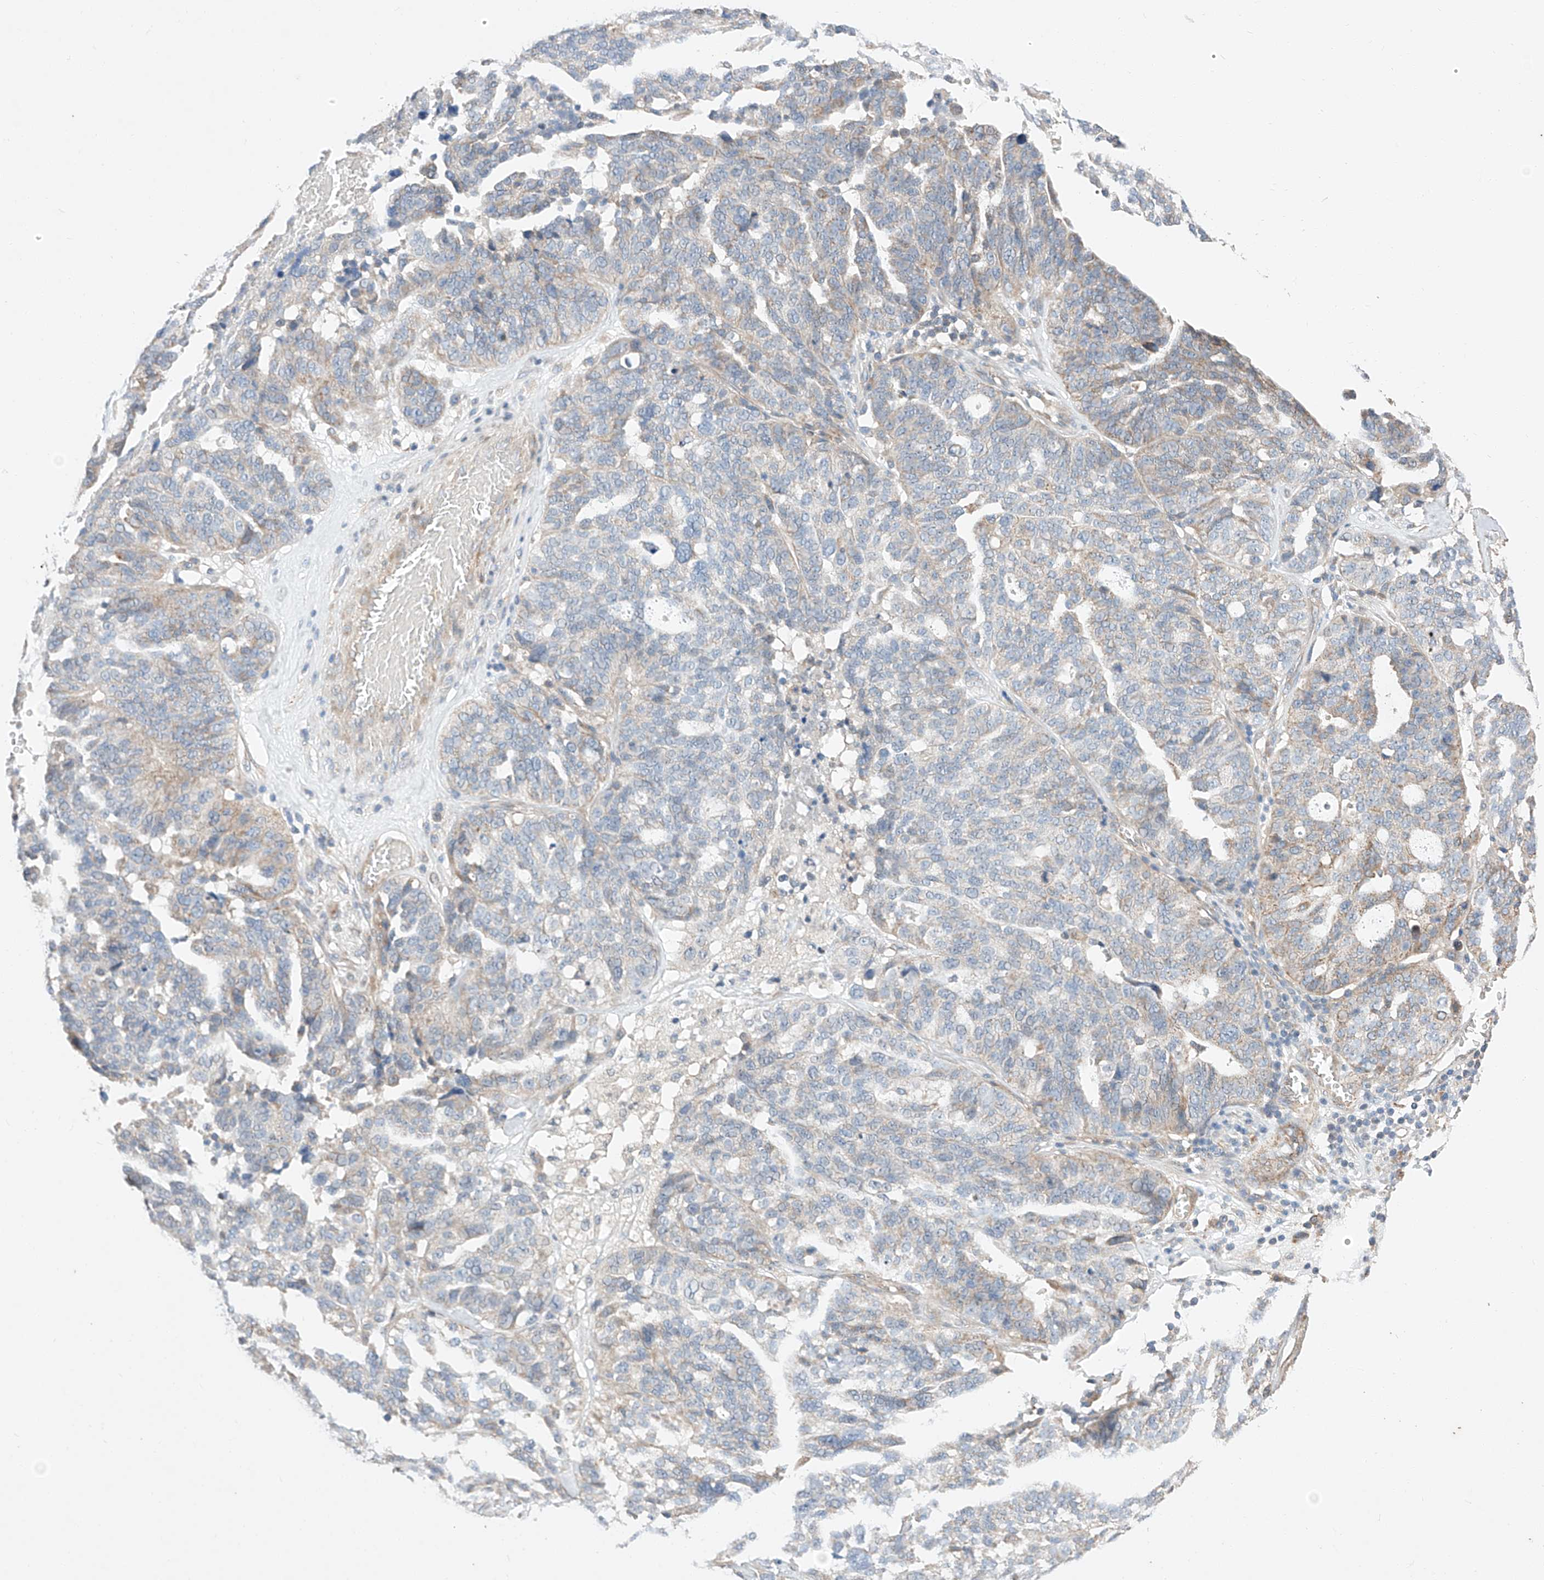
{"staining": {"intensity": "weak", "quantity": "<25%", "location": "cytoplasmic/membranous"}, "tissue": "ovarian cancer", "cell_type": "Tumor cells", "image_type": "cancer", "snomed": [{"axis": "morphology", "description": "Cystadenocarcinoma, serous, NOS"}, {"axis": "topography", "description": "Ovary"}], "caption": "DAB (3,3'-diaminobenzidine) immunohistochemical staining of serous cystadenocarcinoma (ovarian) reveals no significant positivity in tumor cells.", "gene": "C6orf118", "patient": {"sex": "female", "age": 59}}